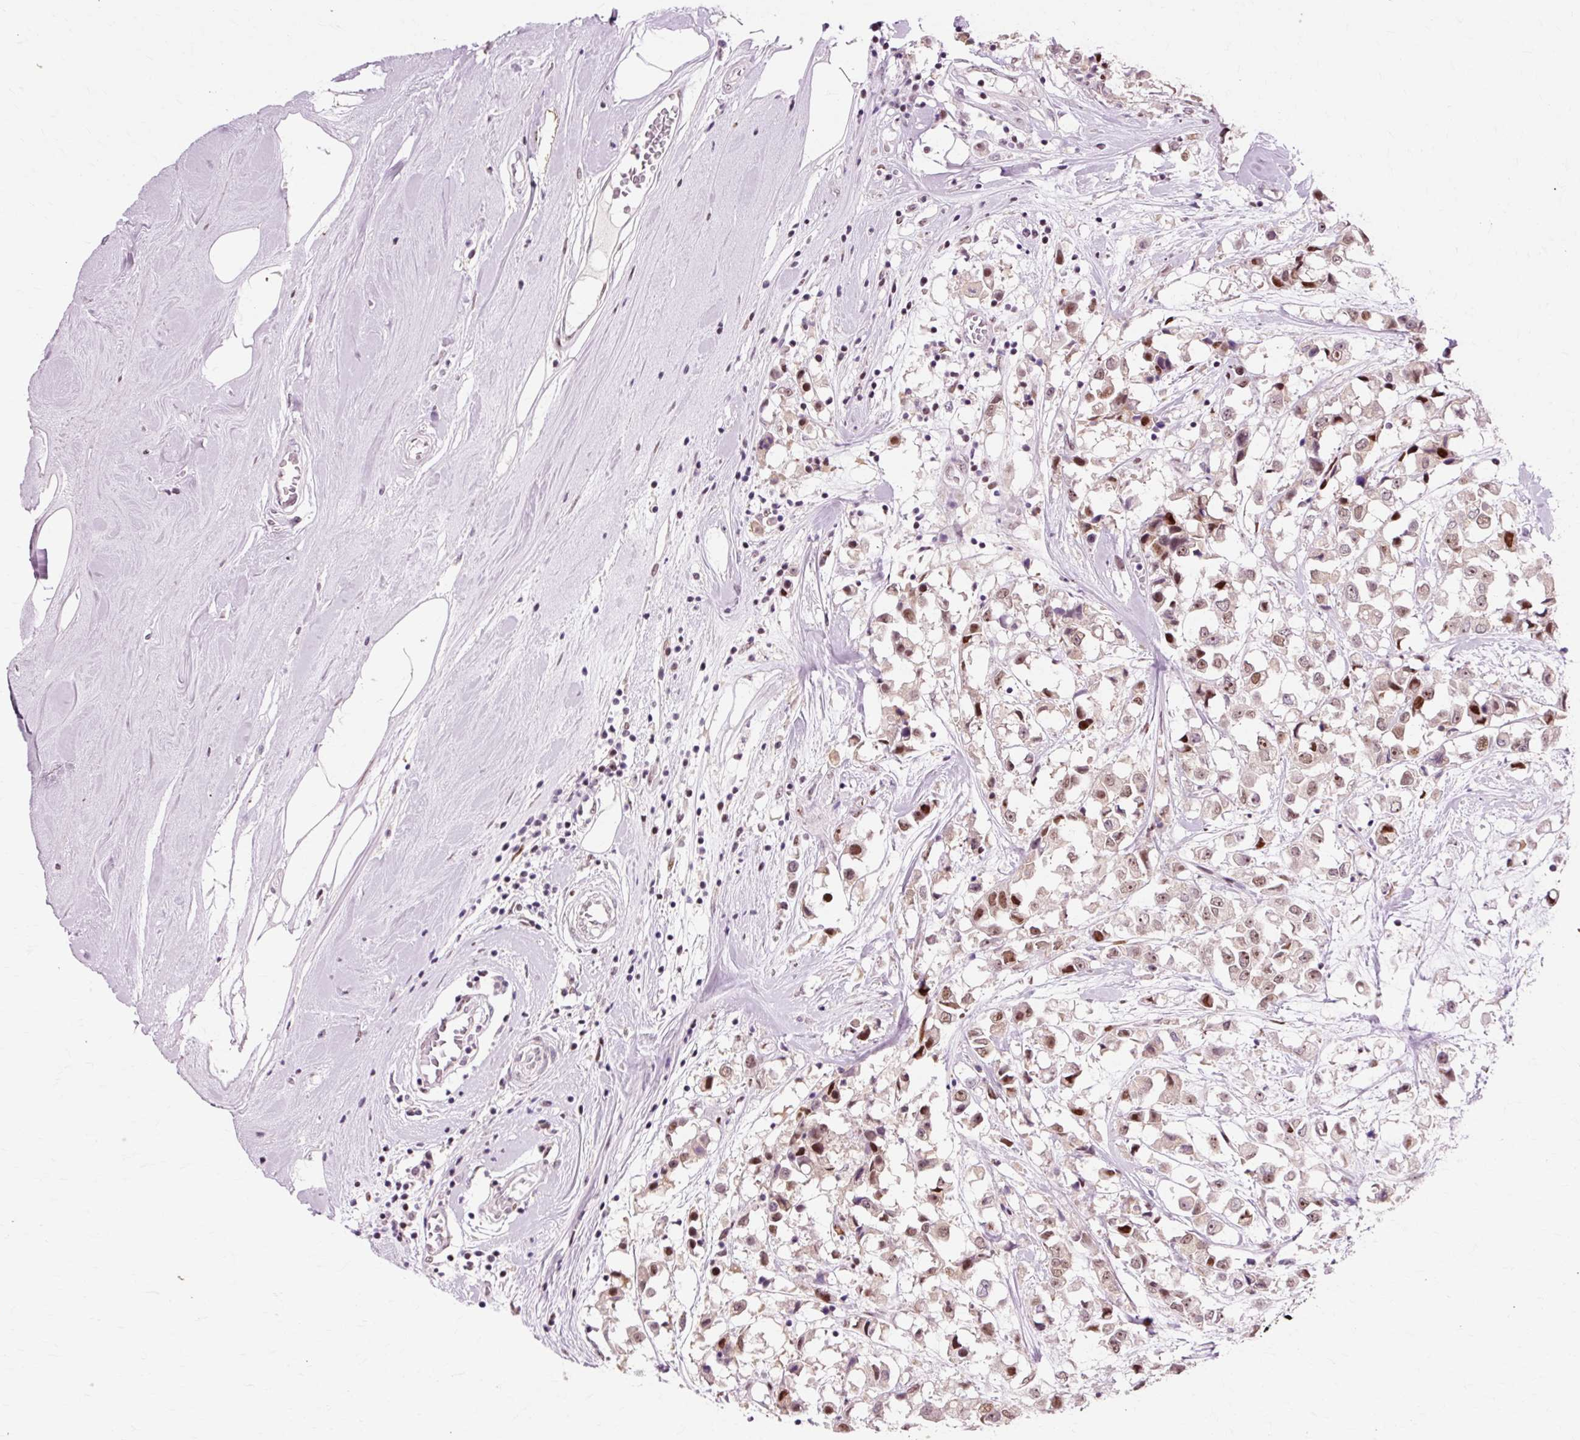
{"staining": {"intensity": "moderate", "quantity": ">75%", "location": "nuclear"}, "tissue": "breast cancer", "cell_type": "Tumor cells", "image_type": "cancer", "snomed": [{"axis": "morphology", "description": "Duct carcinoma"}, {"axis": "topography", "description": "Breast"}], "caption": "This image exhibits breast infiltrating ductal carcinoma stained with immunohistochemistry (IHC) to label a protein in brown. The nuclear of tumor cells show moderate positivity for the protein. Nuclei are counter-stained blue.", "gene": "MACROD2", "patient": {"sex": "female", "age": 61}}